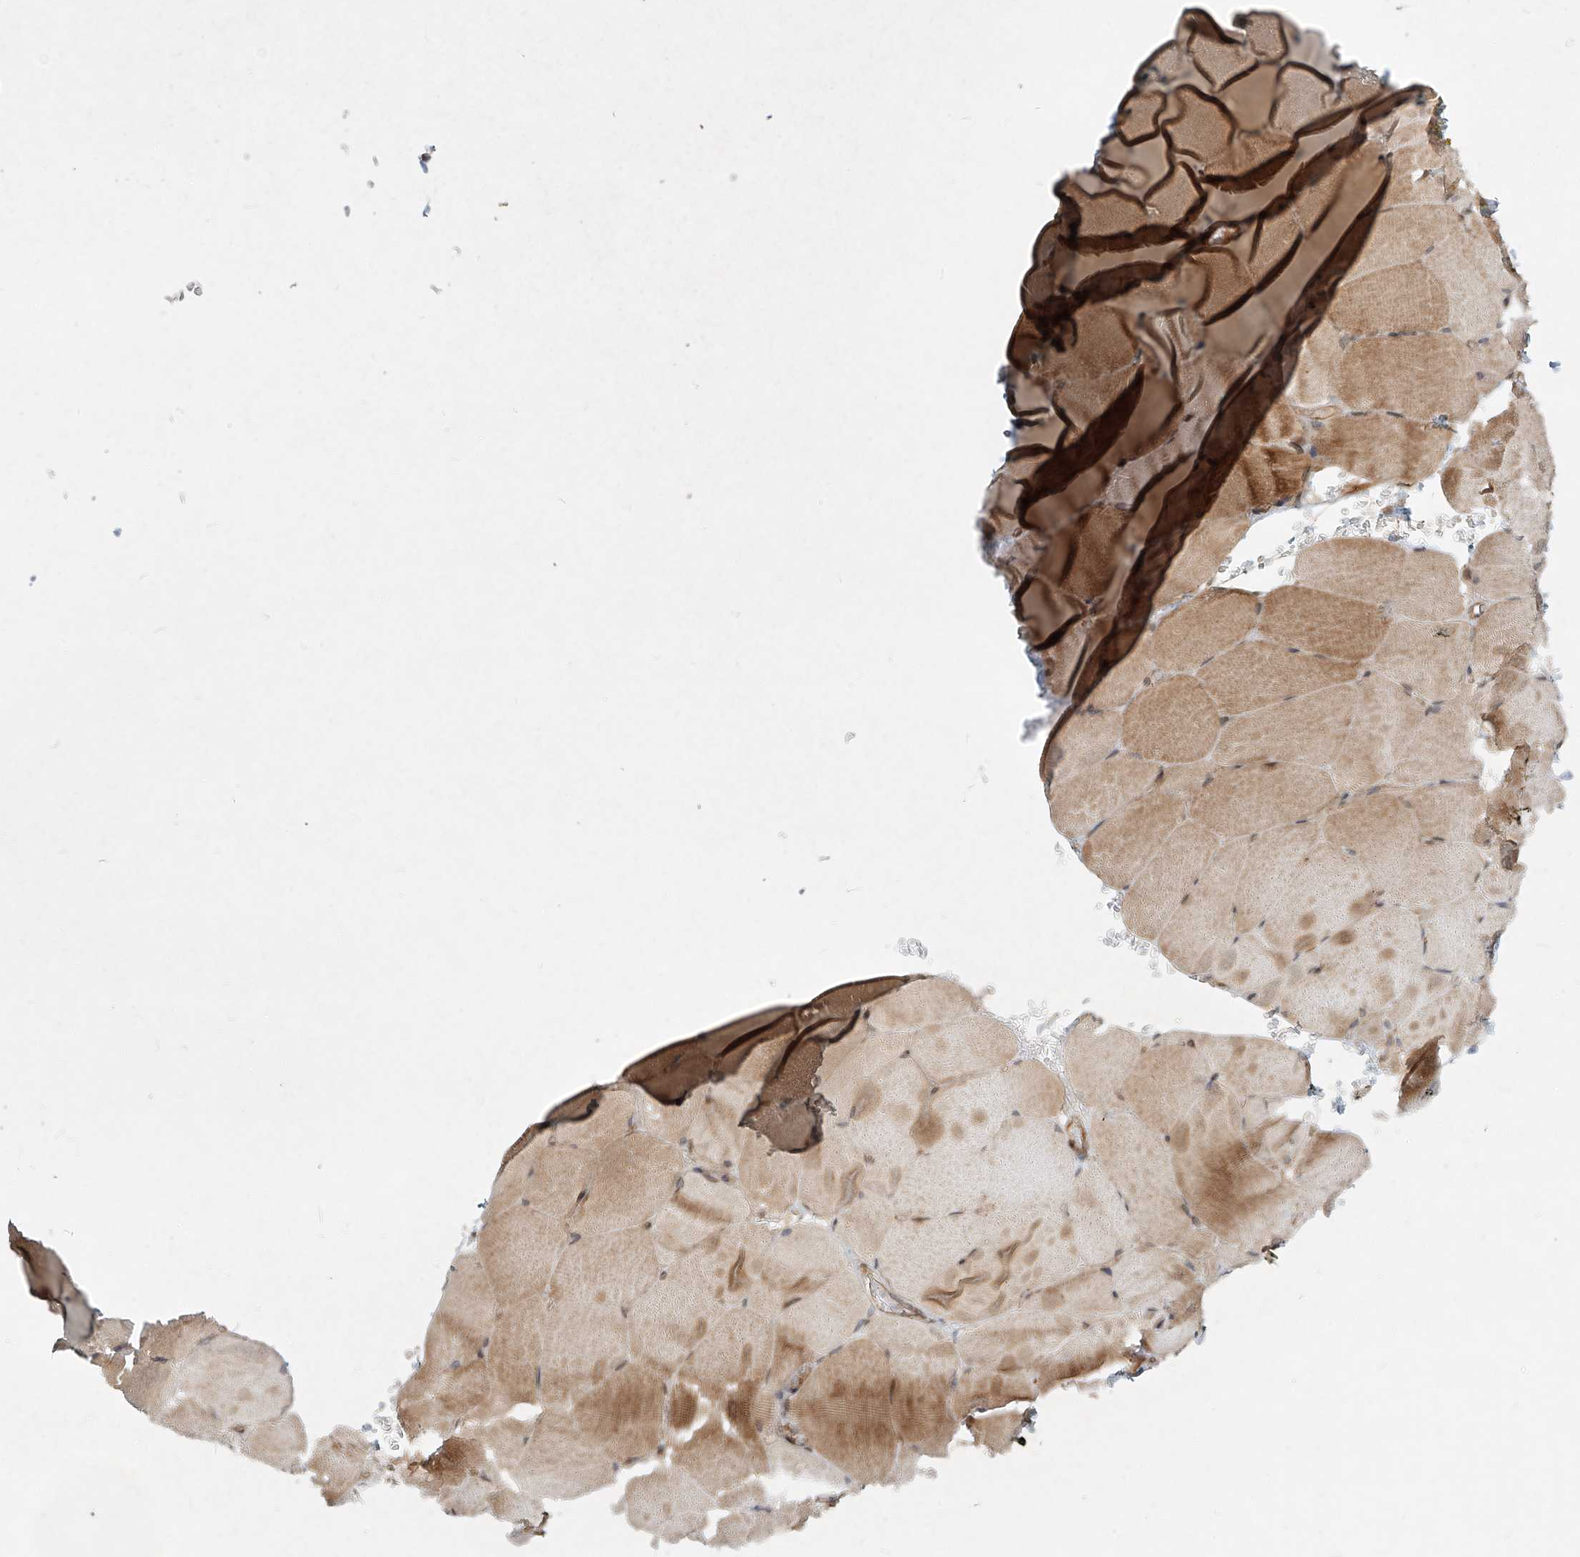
{"staining": {"intensity": "moderate", "quantity": "25%-75%", "location": "cytoplasmic/membranous"}, "tissue": "skeletal muscle", "cell_type": "Myocytes", "image_type": "normal", "snomed": [{"axis": "morphology", "description": "Normal tissue, NOS"}, {"axis": "topography", "description": "Skeletal muscle"}, {"axis": "topography", "description": "Parathyroid gland"}], "caption": "Immunohistochemistry staining of benign skeletal muscle, which reveals medium levels of moderate cytoplasmic/membranous positivity in approximately 25%-75% of myocytes indicating moderate cytoplasmic/membranous protein positivity. The staining was performed using DAB (brown) for protein detection and nuclei were counterstained in hematoxylin (blue).", "gene": "SASH1", "patient": {"sex": "female", "age": 37}}